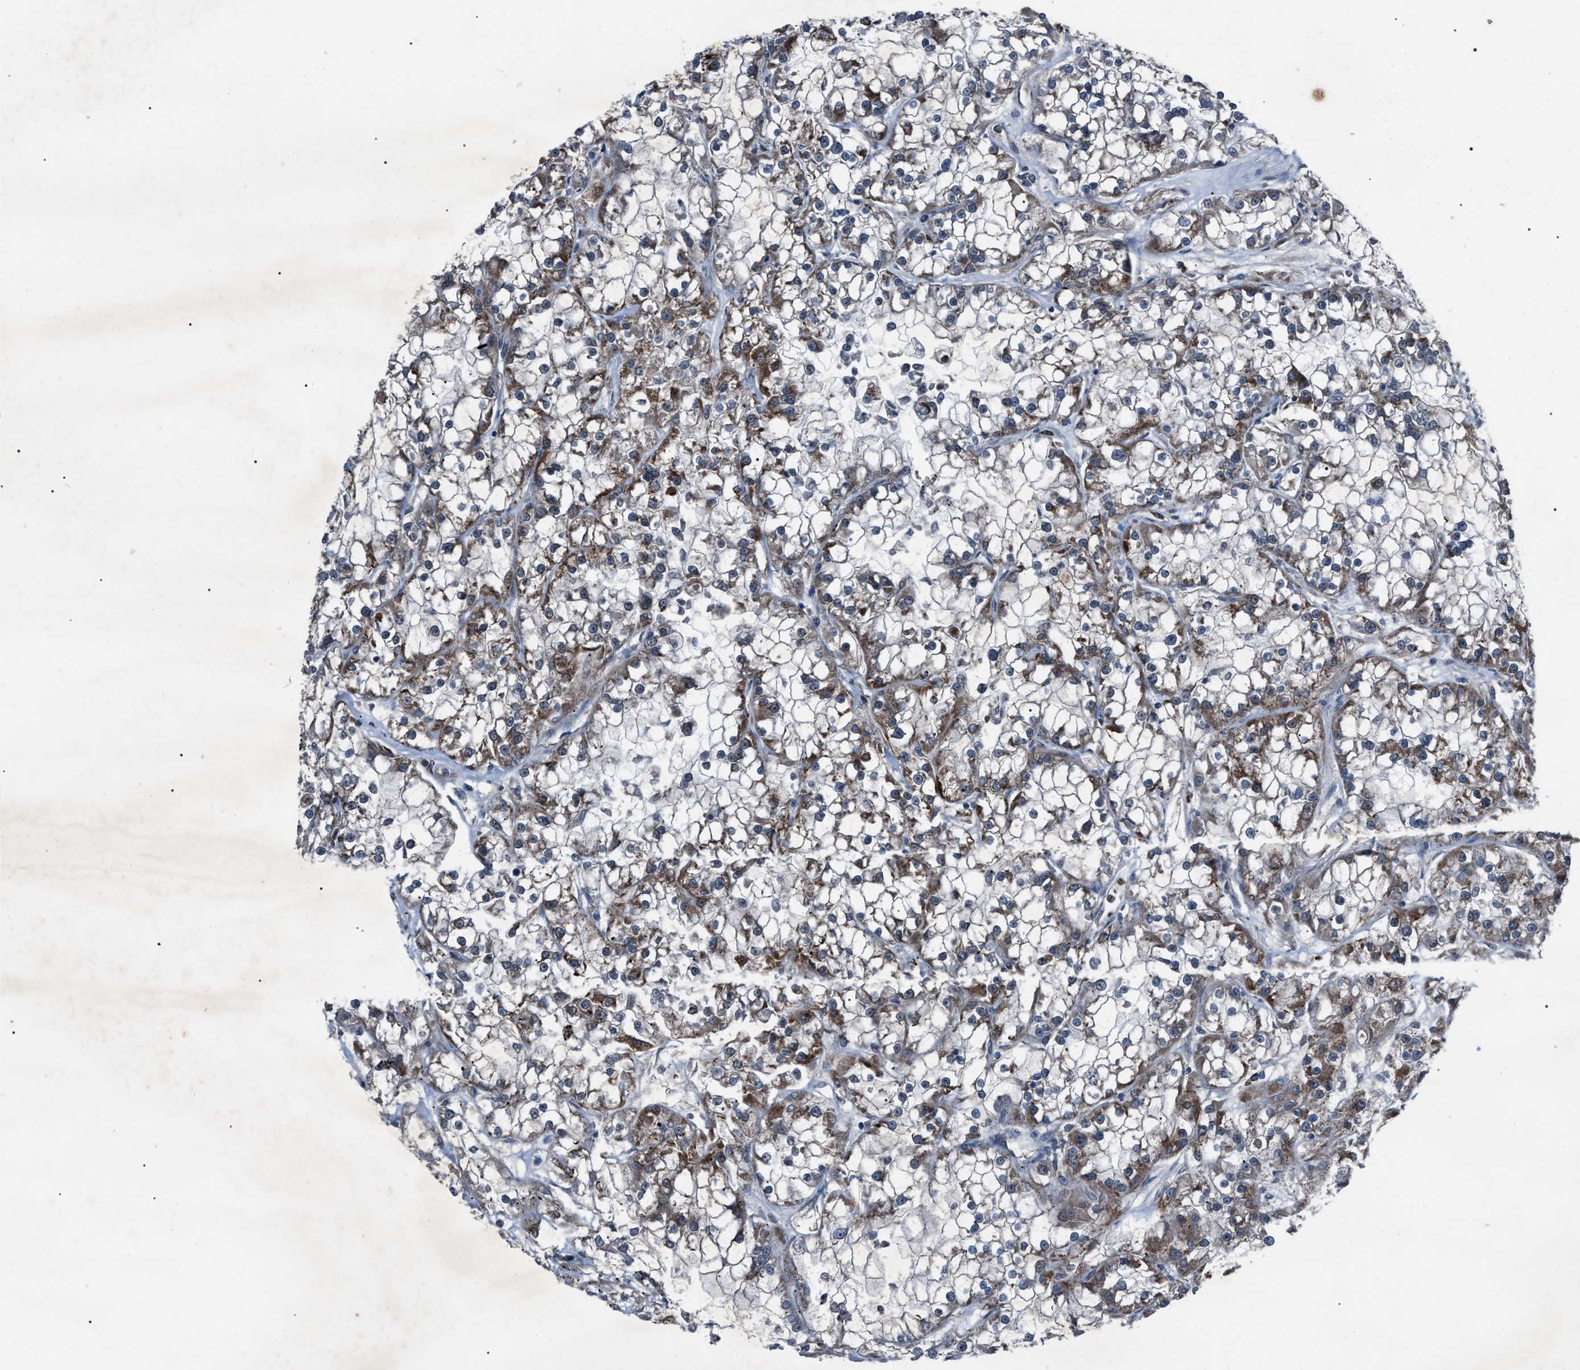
{"staining": {"intensity": "moderate", "quantity": "25%-75%", "location": "cytoplasmic/membranous"}, "tissue": "renal cancer", "cell_type": "Tumor cells", "image_type": "cancer", "snomed": [{"axis": "morphology", "description": "Adenocarcinoma, NOS"}, {"axis": "topography", "description": "Kidney"}], "caption": "High-magnification brightfield microscopy of renal adenocarcinoma stained with DAB (3,3'-diaminobenzidine) (brown) and counterstained with hematoxylin (blue). tumor cells exhibit moderate cytoplasmic/membranous positivity is seen in approximately25%-75% of cells. (Brightfield microscopy of DAB IHC at high magnification).", "gene": "ZFAND2A", "patient": {"sex": "female", "age": 52}}